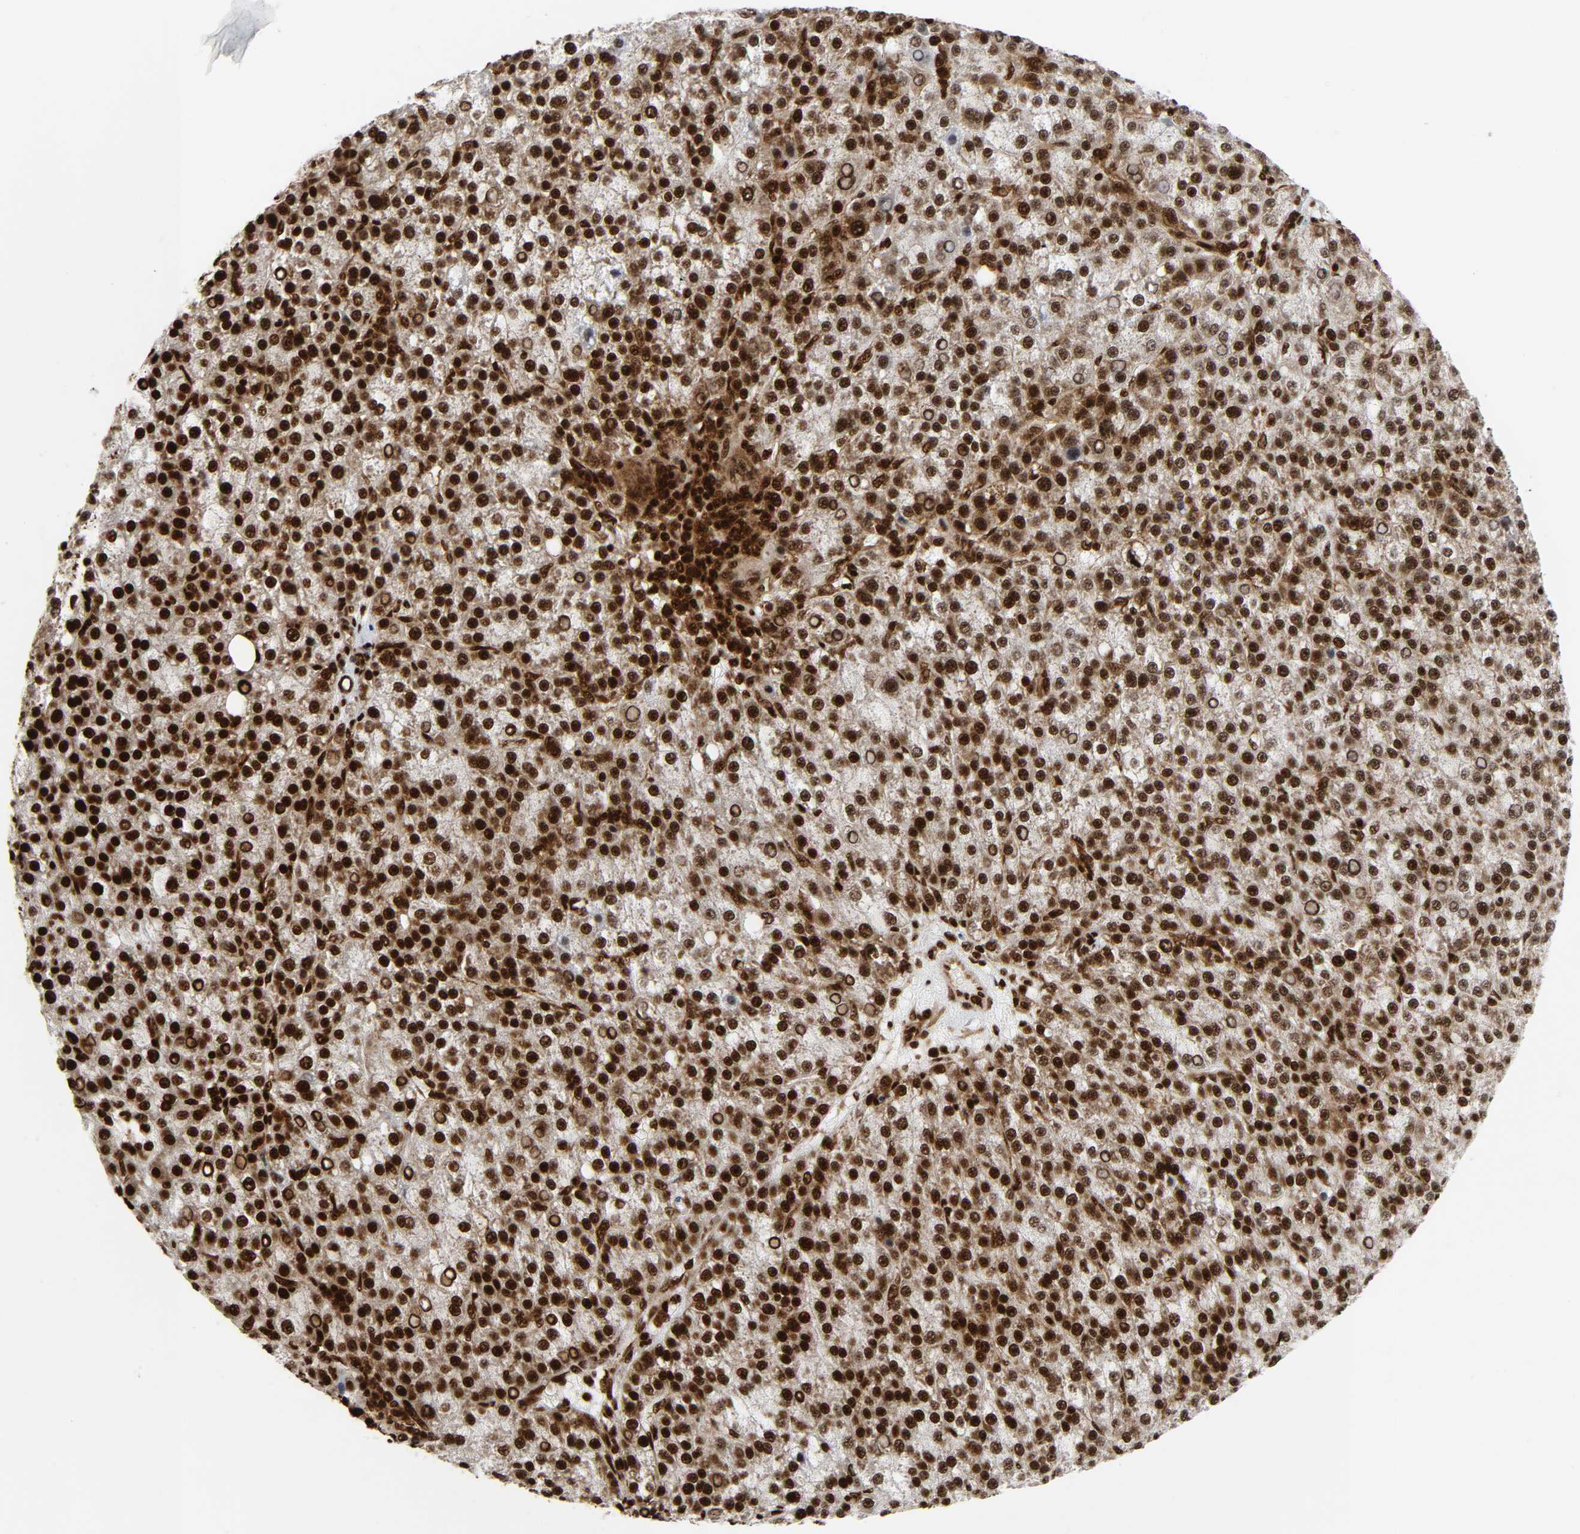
{"staining": {"intensity": "strong", "quantity": ">75%", "location": "nuclear"}, "tissue": "liver cancer", "cell_type": "Tumor cells", "image_type": "cancer", "snomed": [{"axis": "morphology", "description": "Carcinoma, Hepatocellular, NOS"}, {"axis": "topography", "description": "Liver"}], "caption": "Hepatocellular carcinoma (liver) tissue exhibits strong nuclear positivity in about >75% of tumor cells, visualized by immunohistochemistry.", "gene": "NFYB", "patient": {"sex": "female", "age": 58}}